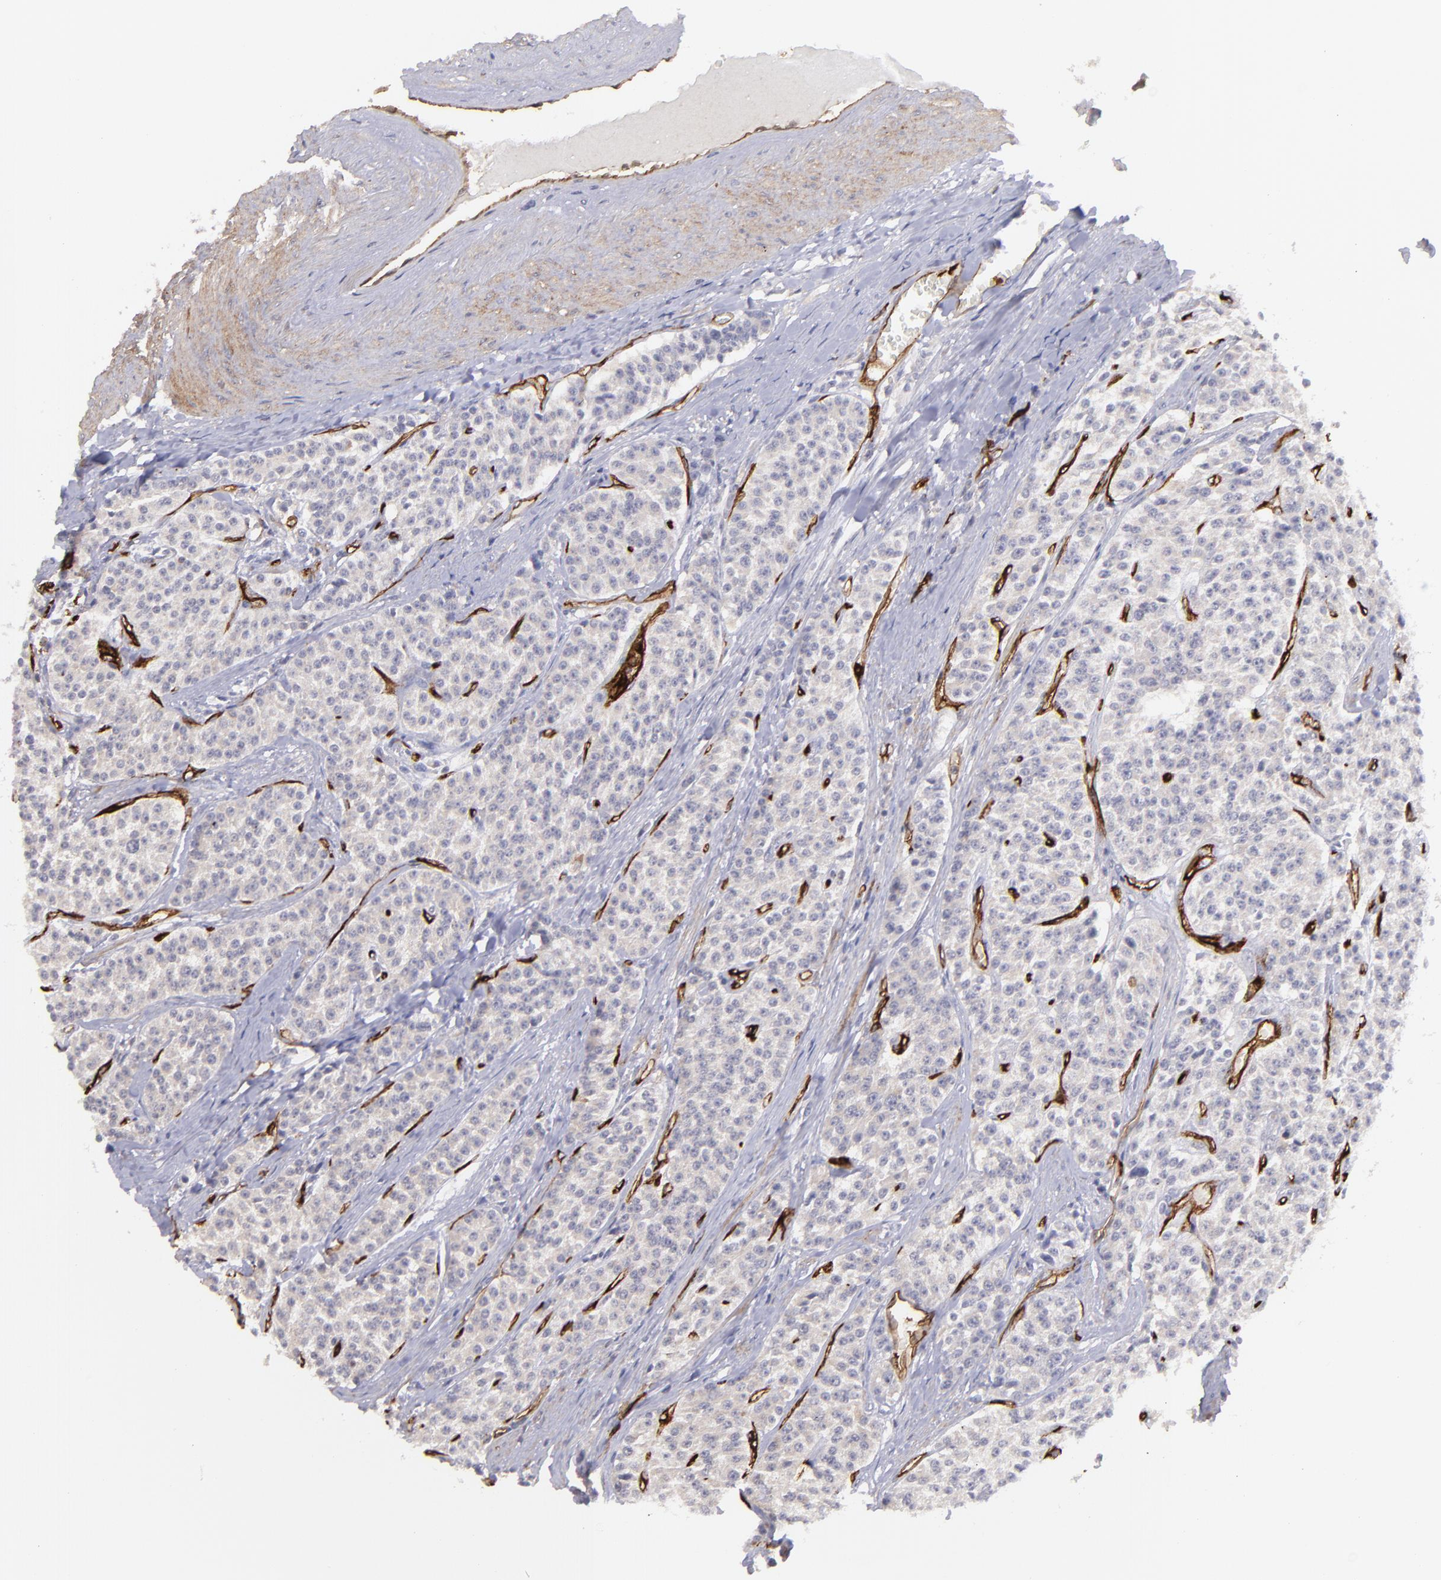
{"staining": {"intensity": "negative", "quantity": "none", "location": "none"}, "tissue": "carcinoid", "cell_type": "Tumor cells", "image_type": "cancer", "snomed": [{"axis": "morphology", "description": "Carcinoid, malignant, NOS"}, {"axis": "topography", "description": "Stomach"}], "caption": "IHC micrograph of carcinoid (malignant) stained for a protein (brown), which shows no positivity in tumor cells.", "gene": "DYSF", "patient": {"sex": "female", "age": 76}}